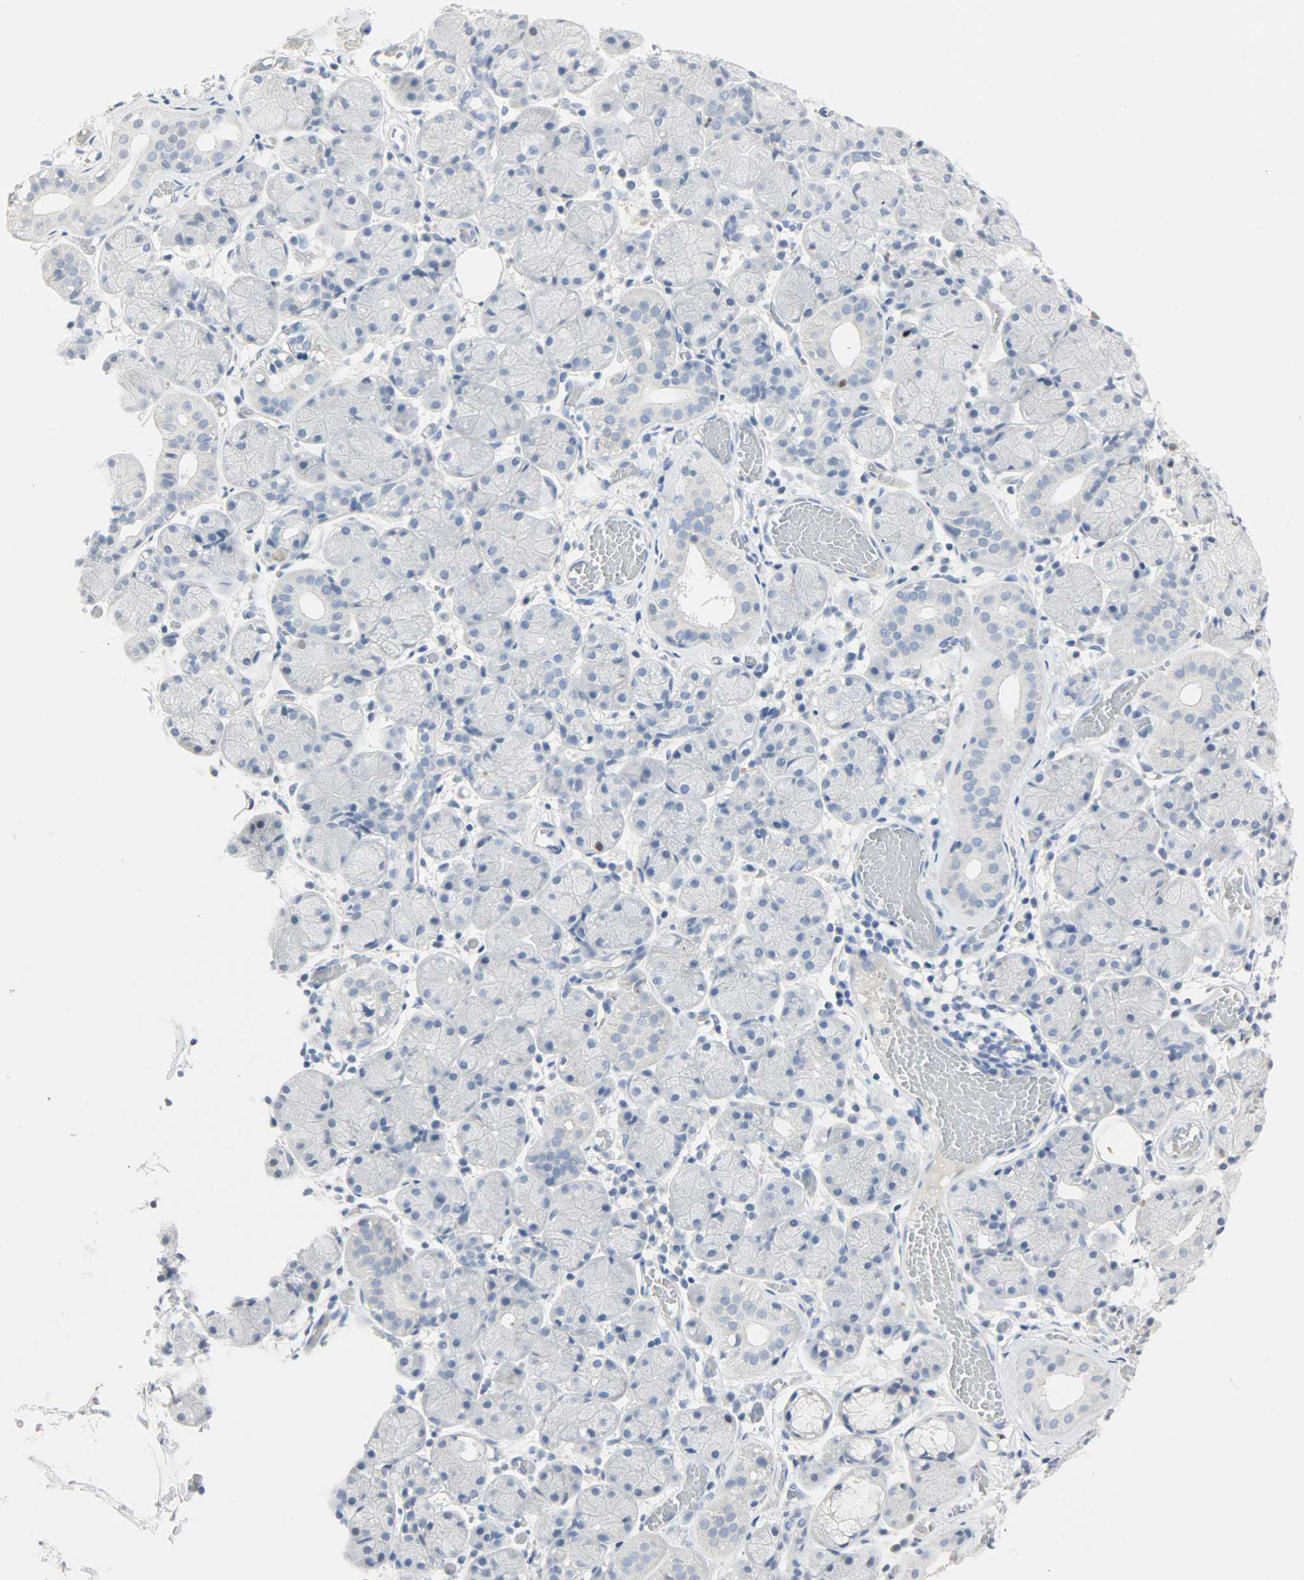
{"staining": {"intensity": "moderate", "quantity": "<25%", "location": "nuclear"}, "tissue": "salivary gland", "cell_type": "Glandular cells", "image_type": "normal", "snomed": [{"axis": "morphology", "description": "Normal tissue, NOS"}, {"axis": "topography", "description": "Salivary gland"}], "caption": "This is an image of IHC staining of unremarkable salivary gland, which shows moderate expression in the nuclear of glandular cells.", "gene": "HELLS", "patient": {"sex": "female", "age": 24}}